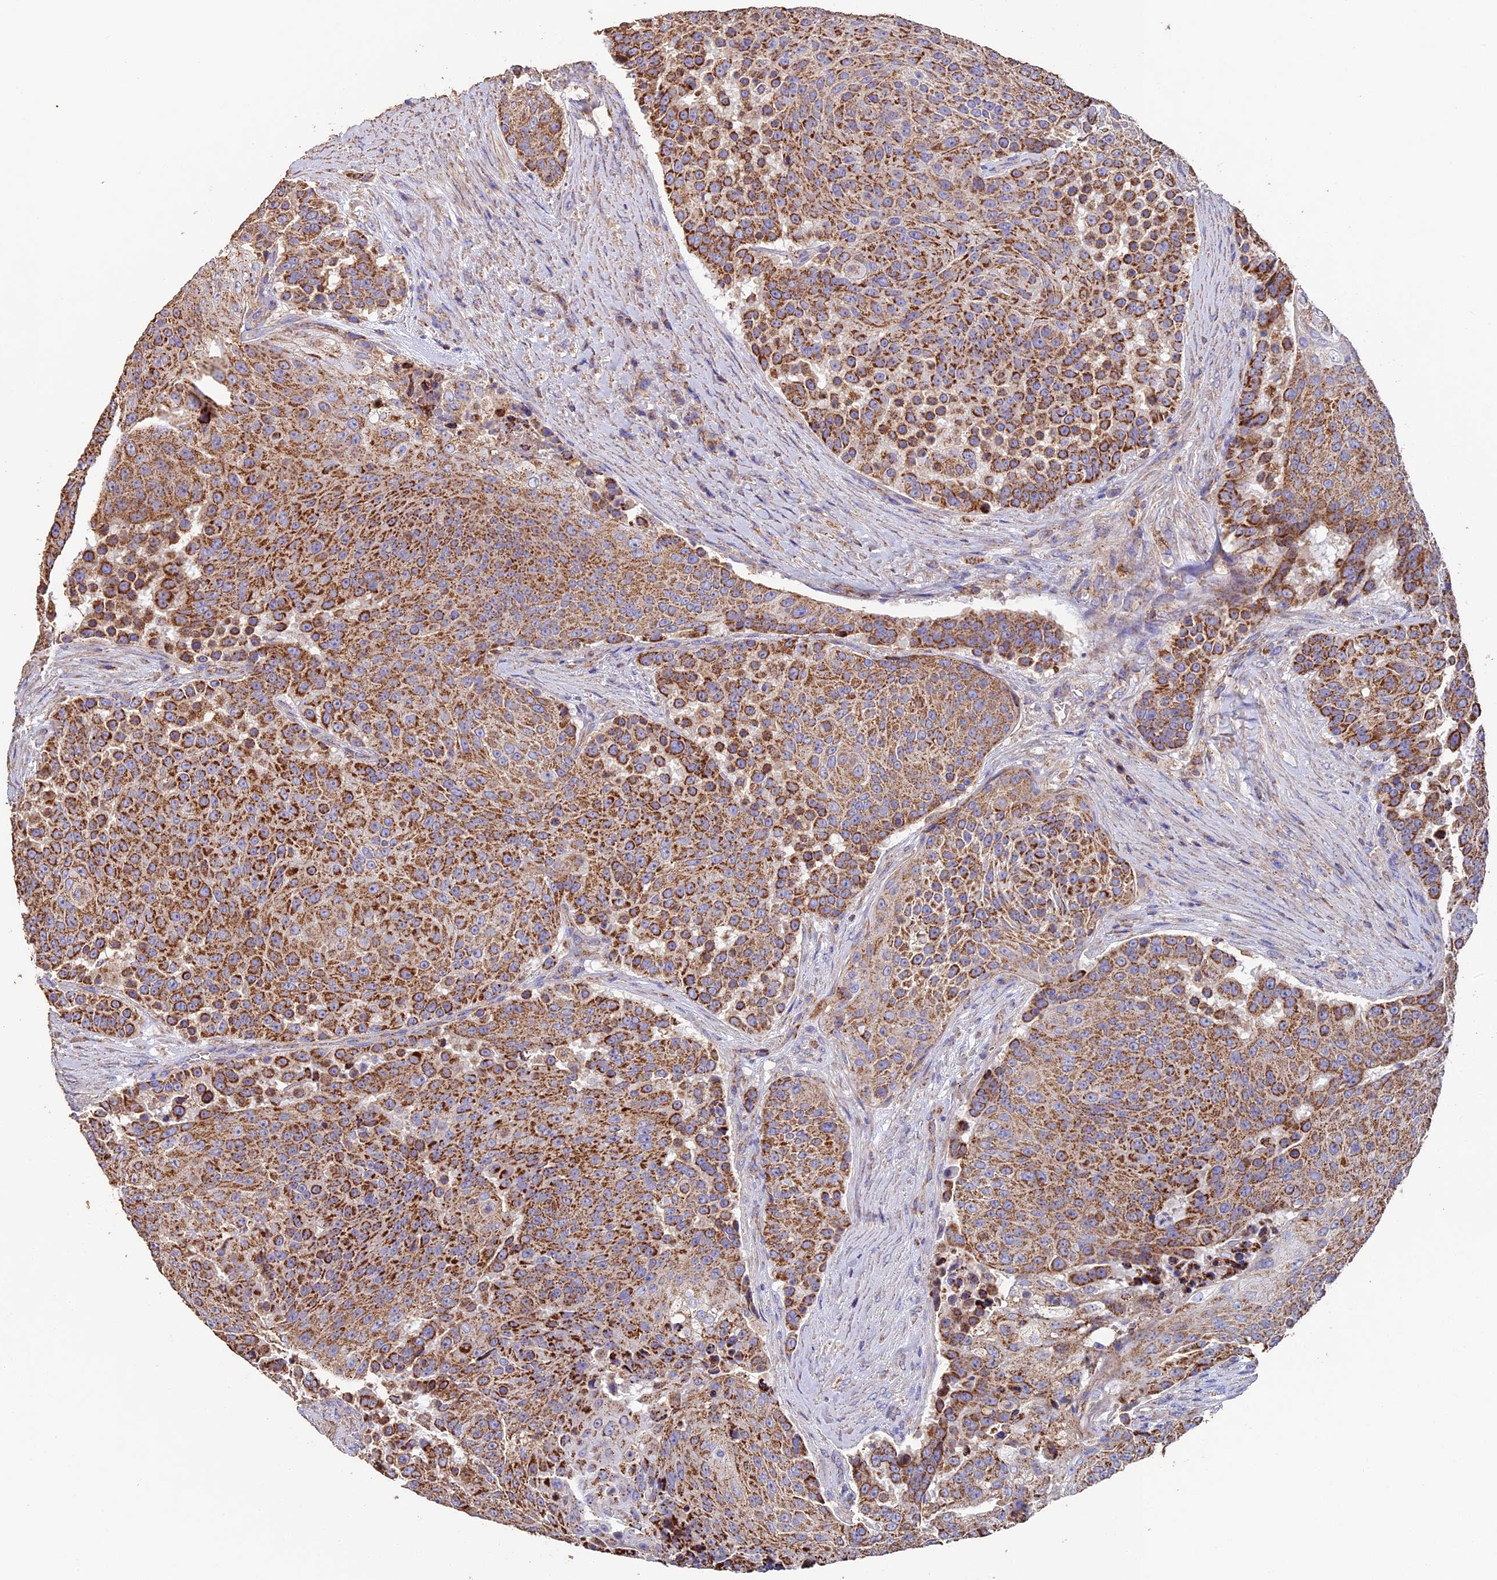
{"staining": {"intensity": "moderate", "quantity": ">75%", "location": "cytoplasmic/membranous"}, "tissue": "urothelial cancer", "cell_type": "Tumor cells", "image_type": "cancer", "snomed": [{"axis": "morphology", "description": "Urothelial carcinoma, High grade"}, {"axis": "topography", "description": "Urinary bladder"}], "caption": "Immunohistochemistry (IHC) micrograph of neoplastic tissue: human urothelial cancer stained using IHC displays medium levels of moderate protein expression localized specifically in the cytoplasmic/membranous of tumor cells, appearing as a cytoplasmic/membranous brown color.", "gene": "ADAT1", "patient": {"sex": "female", "age": 63}}